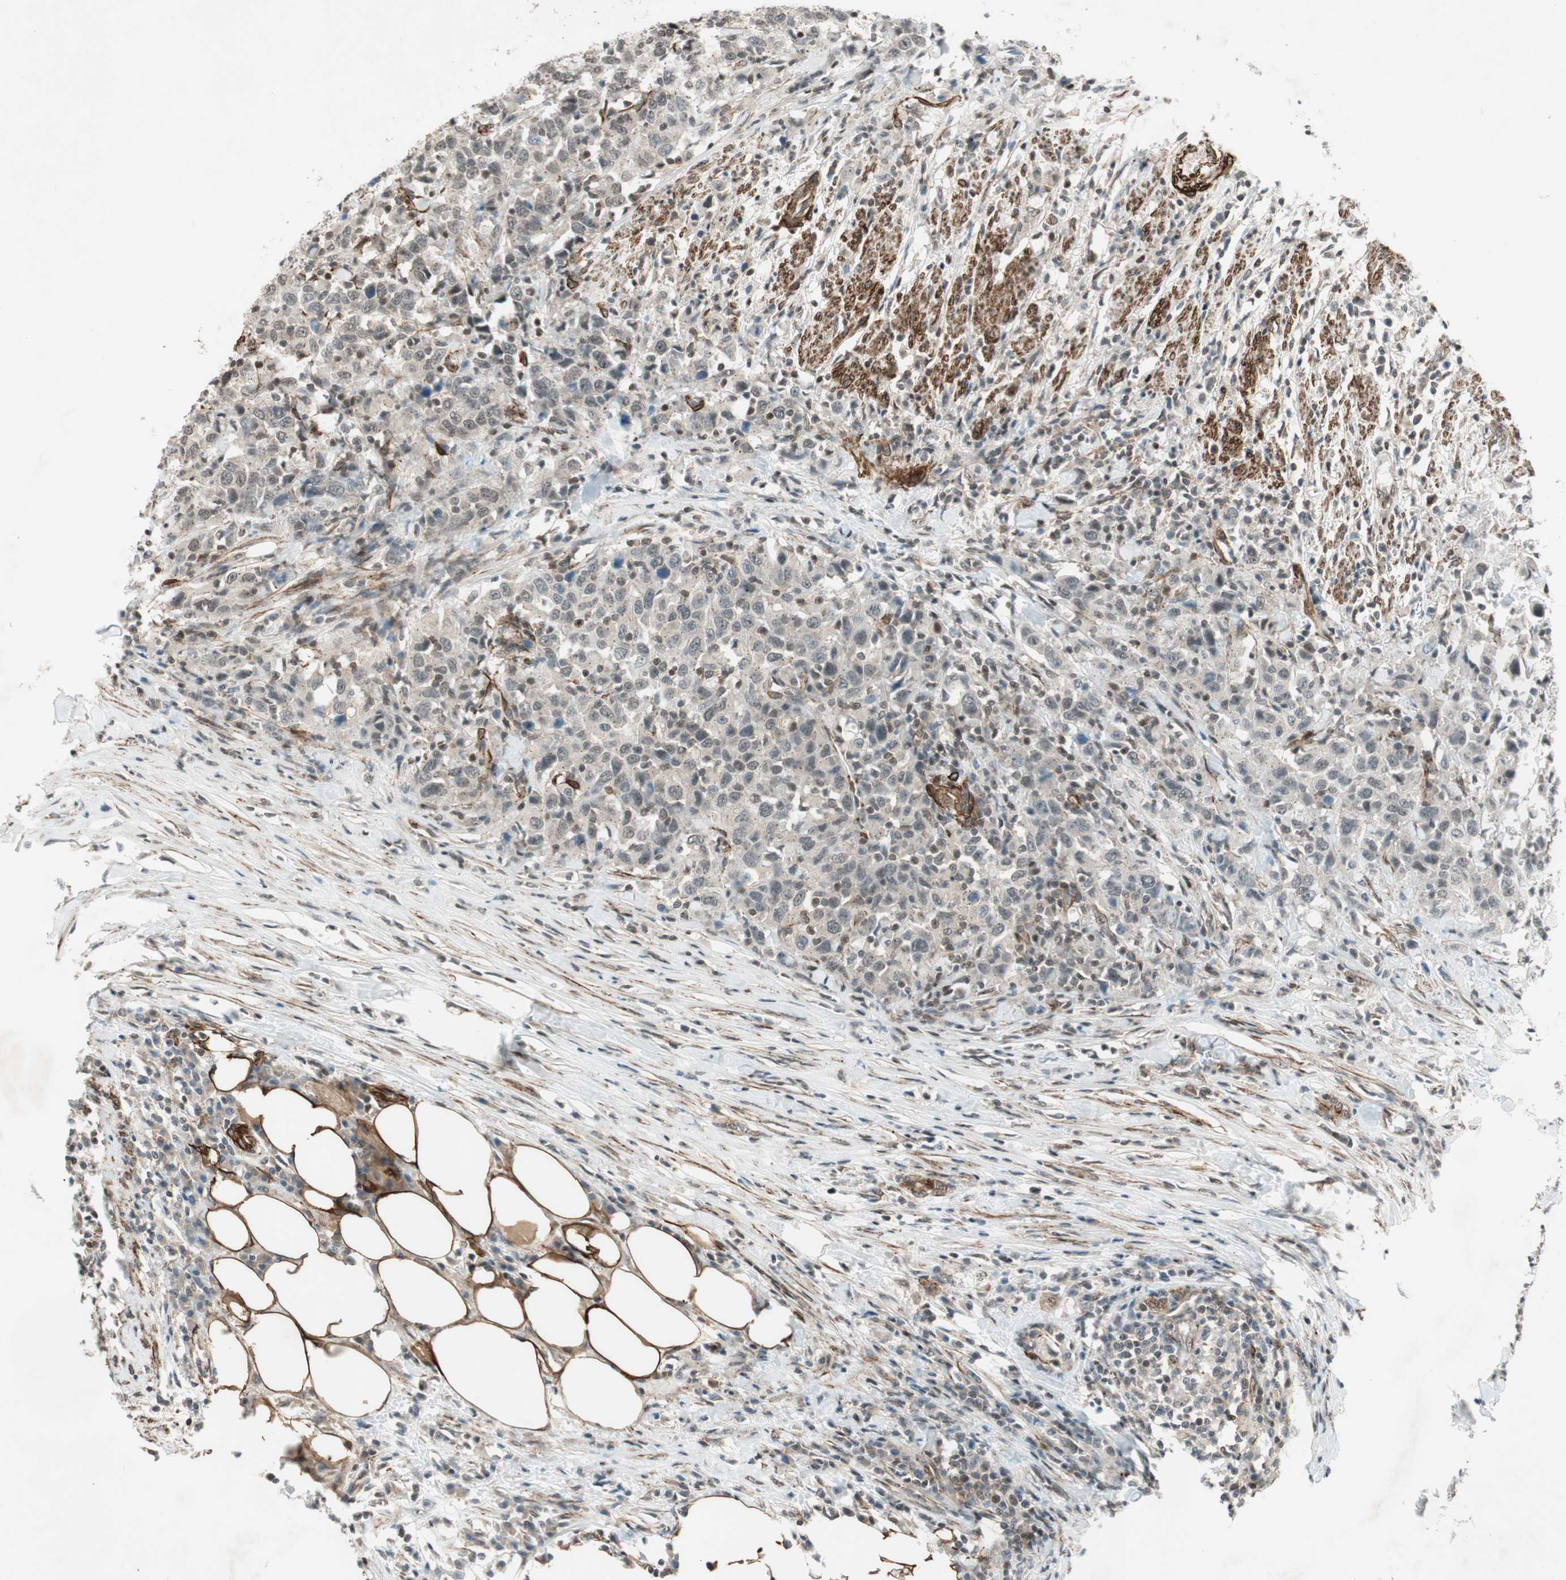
{"staining": {"intensity": "negative", "quantity": "none", "location": "none"}, "tissue": "urothelial cancer", "cell_type": "Tumor cells", "image_type": "cancer", "snomed": [{"axis": "morphology", "description": "Urothelial carcinoma, High grade"}, {"axis": "topography", "description": "Urinary bladder"}], "caption": "Micrograph shows no significant protein expression in tumor cells of urothelial cancer.", "gene": "CDK19", "patient": {"sex": "male", "age": 61}}